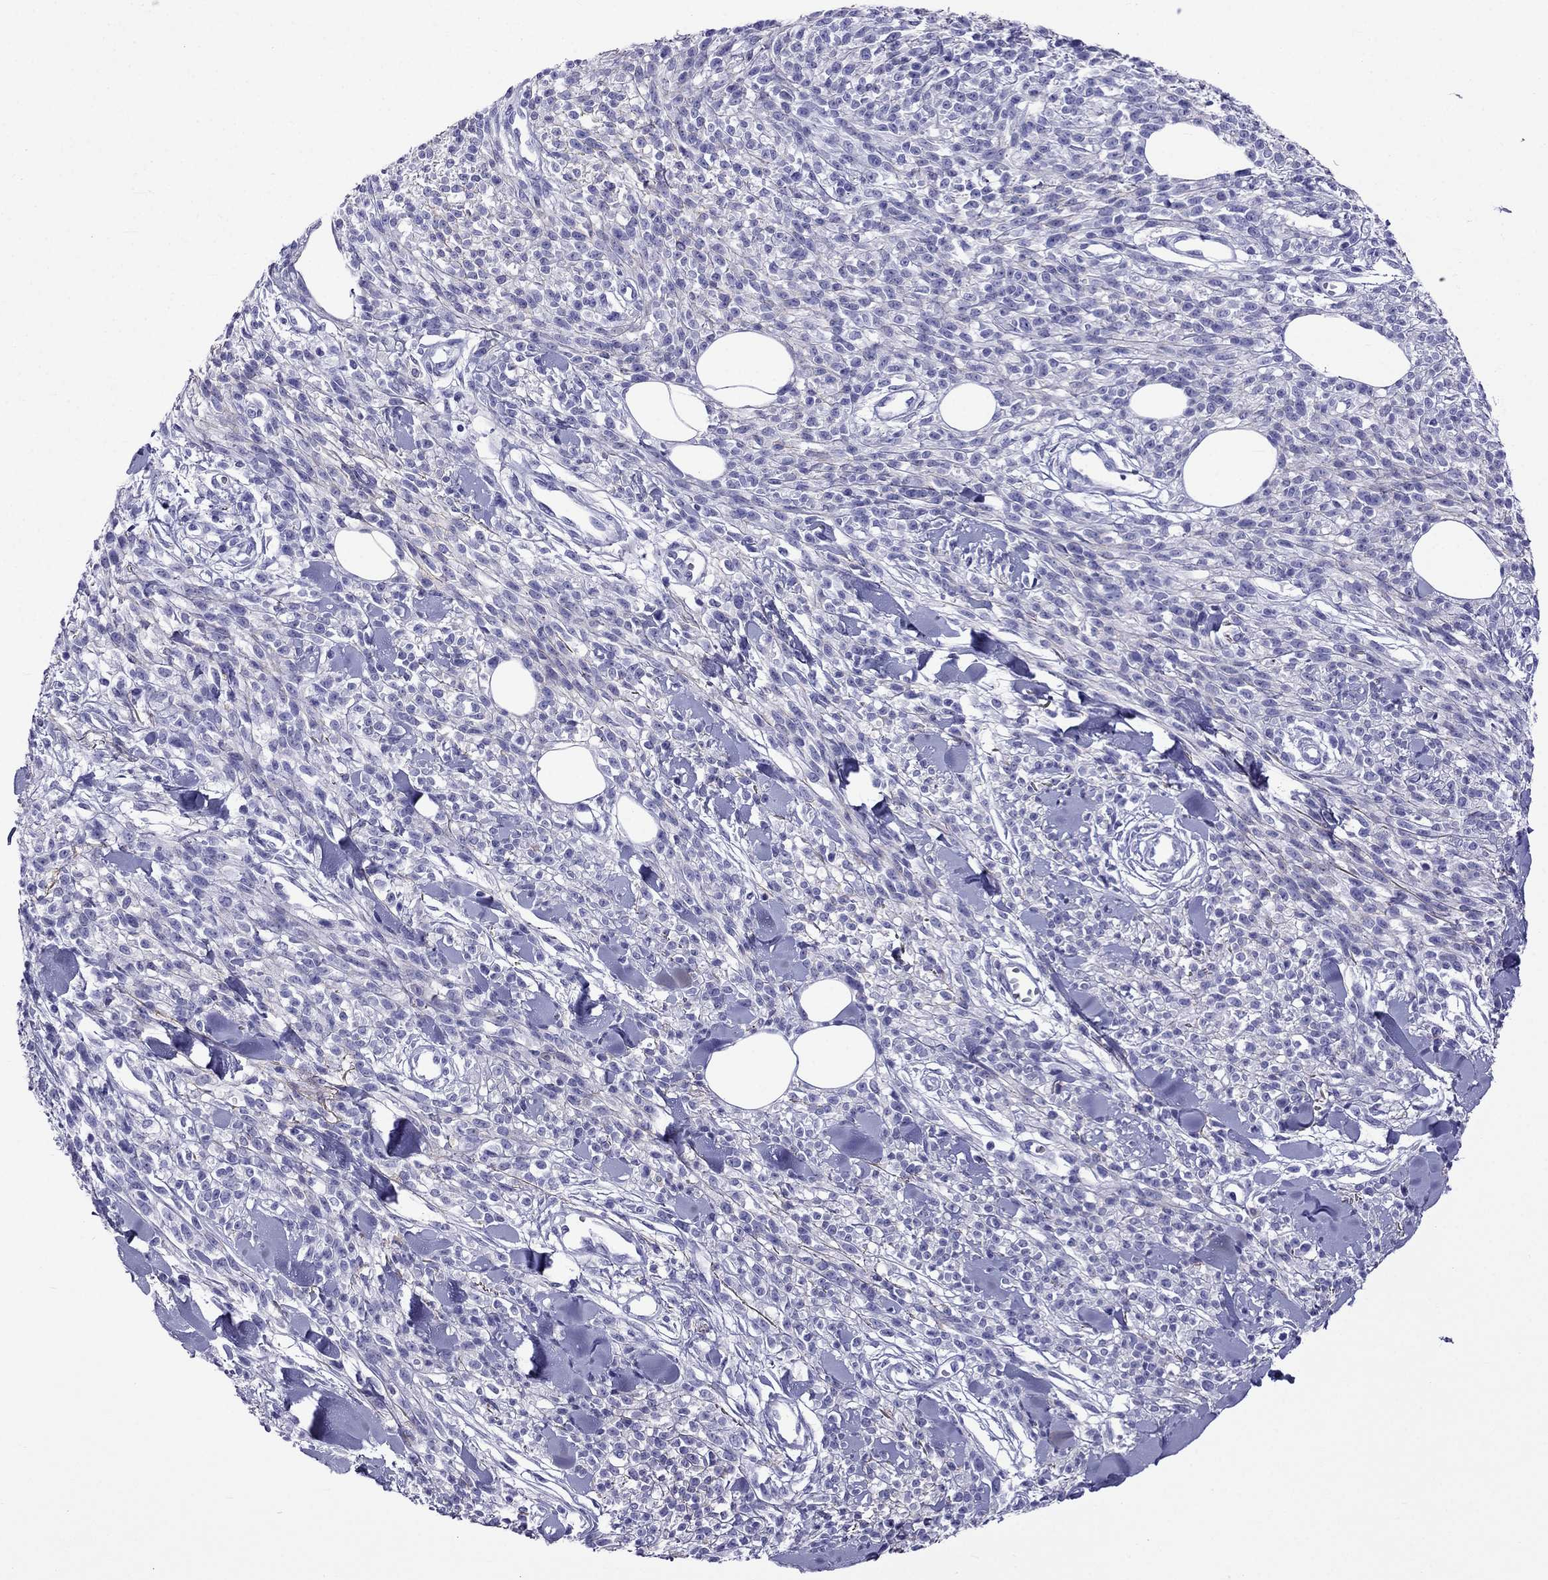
{"staining": {"intensity": "negative", "quantity": "none", "location": "none"}, "tissue": "melanoma", "cell_type": "Tumor cells", "image_type": "cancer", "snomed": [{"axis": "morphology", "description": "Malignant melanoma, NOS"}, {"axis": "topography", "description": "Skin"}, {"axis": "topography", "description": "Skin of trunk"}], "caption": "Tumor cells are negative for protein expression in human malignant melanoma.", "gene": "ARR3", "patient": {"sex": "male", "age": 74}}